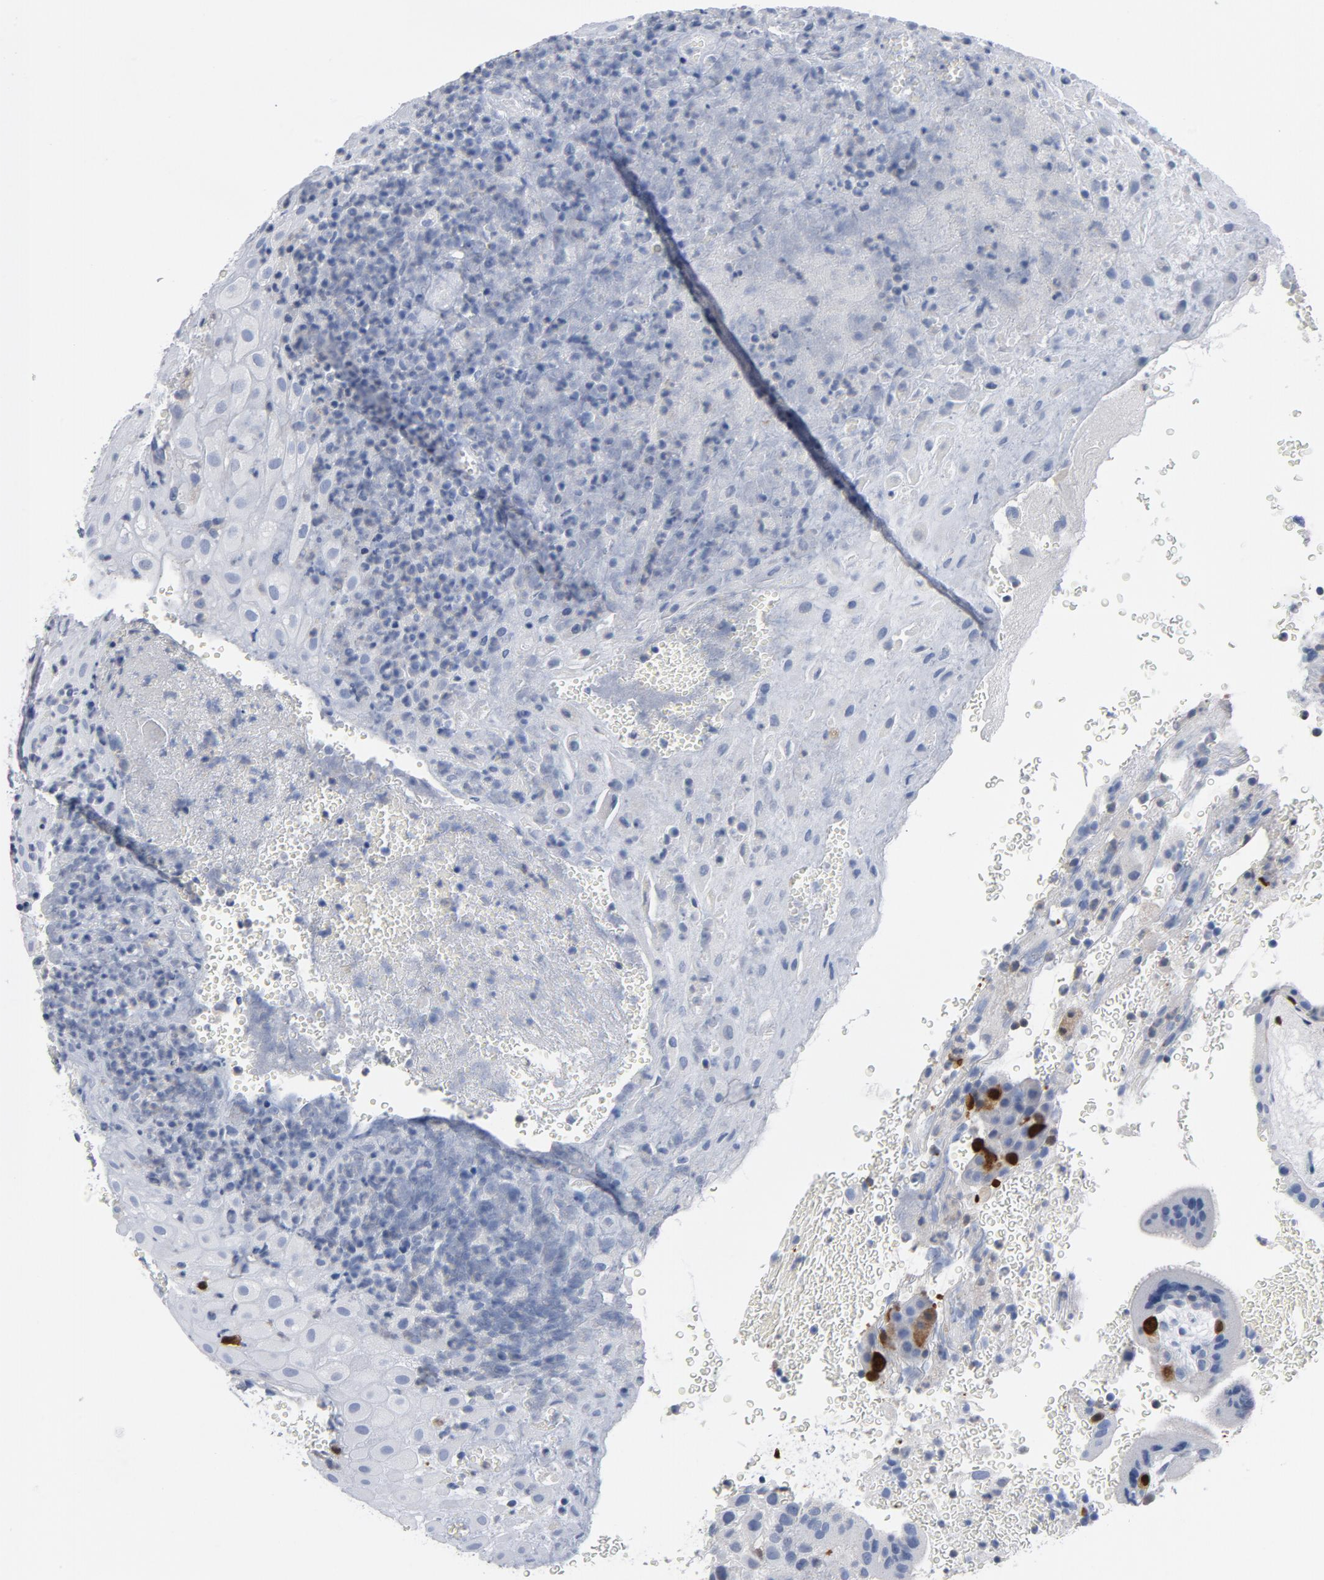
{"staining": {"intensity": "strong", "quantity": "25%-75%", "location": "nuclear"}, "tissue": "placenta", "cell_type": "Decidual cells", "image_type": "normal", "snomed": [{"axis": "morphology", "description": "Normal tissue, NOS"}, {"axis": "topography", "description": "Placenta"}], "caption": "DAB (3,3'-diaminobenzidine) immunohistochemical staining of benign placenta exhibits strong nuclear protein staining in approximately 25%-75% of decidual cells.", "gene": "CDC20", "patient": {"sex": "female", "age": 19}}